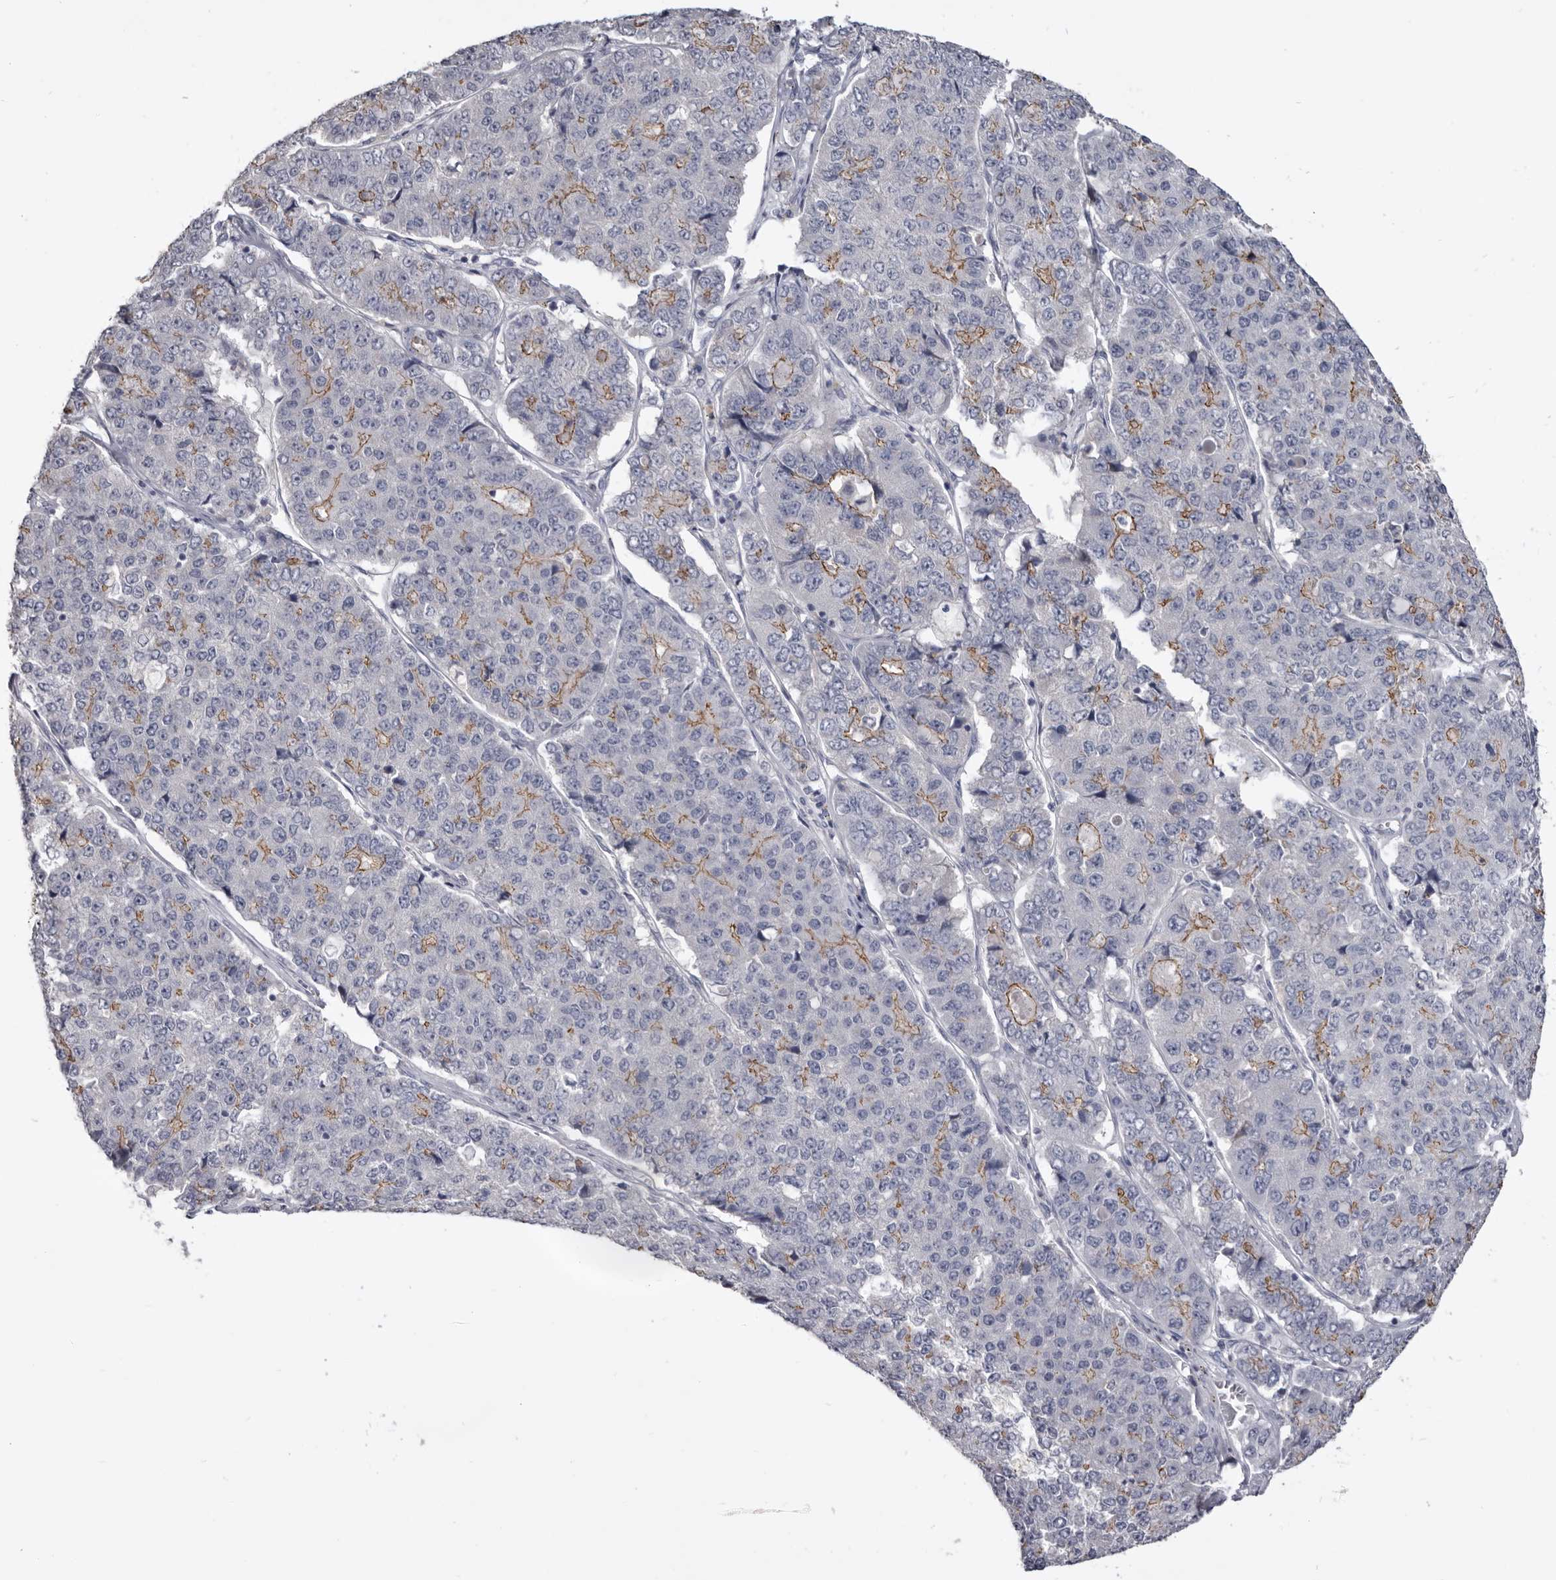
{"staining": {"intensity": "moderate", "quantity": "25%-75%", "location": "cytoplasmic/membranous"}, "tissue": "pancreatic cancer", "cell_type": "Tumor cells", "image_type": "cancer", "snomed": [{"axis": "morphology", "description": "Adenocarcinoma, NOS"}, {"axis": "topography", "description": "Pancreas"}], "caption": "There is medium levels of moderate cytoplasmic/membranous expression in tumor cells of pancreatic cancer (adenocarcinoma), as demonstrated by immunohistochemical staining (brown color).", "gene": "CGN", "patient": {"sex": "male", "age": 50}}